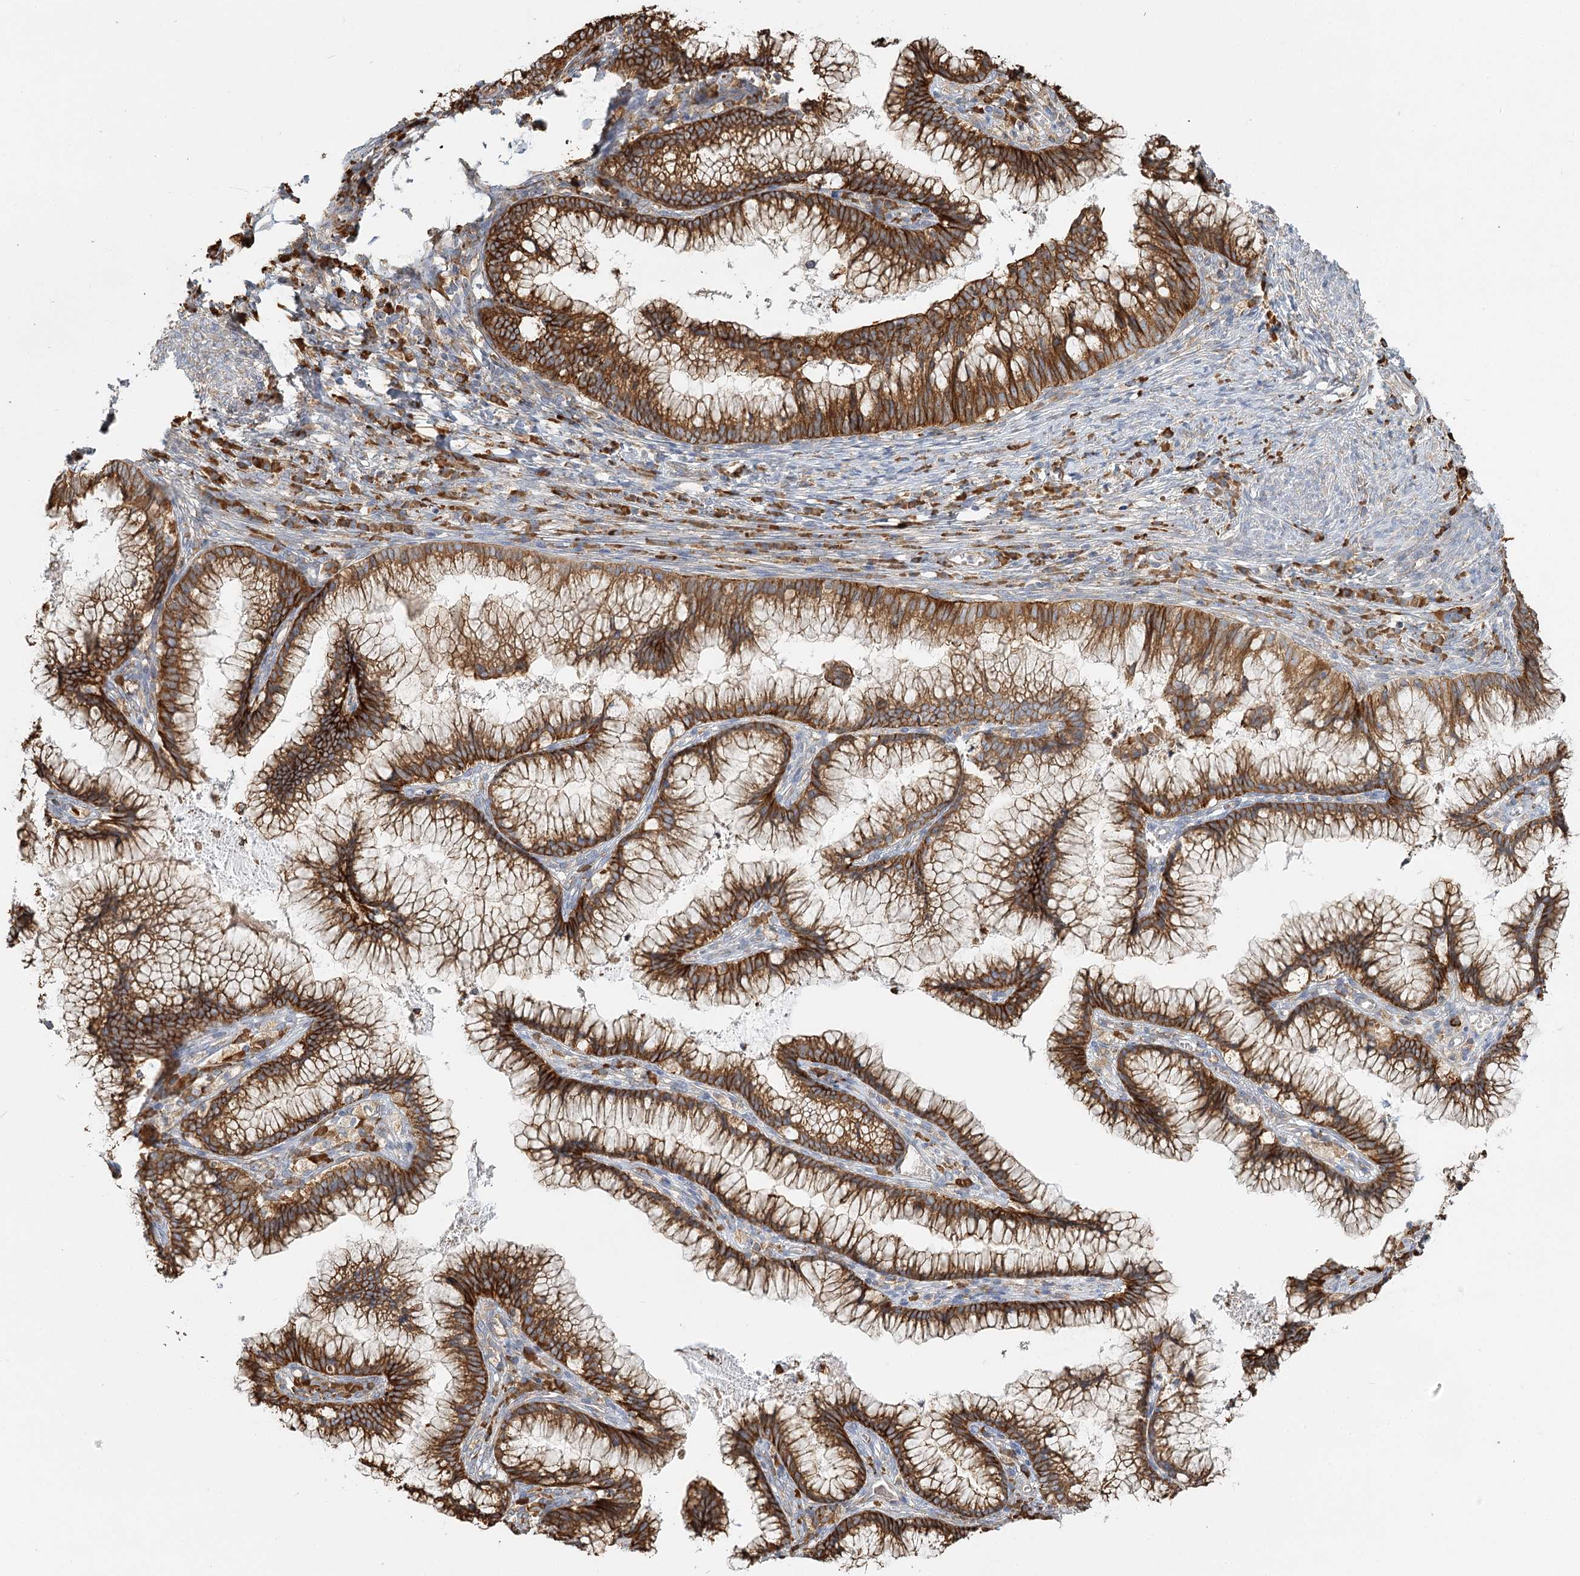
{"staining": {"intensity": "strong", "quantity": ">75%", "location": "cytoplasmic/membranous"}, "tissue": "cervical cancer", "cell_type": "Tumor cells", "image_type": "cancer", "snomed": [{"axis": "morphology", "description": "Adenocarcinoma, NOS"}, {"axis": "topography", "description": "Cervix"}], "caption": "A high-resolution image shows immunohistochemistry staining of adenocarcinoma (cervical), which displays strong cytoplasmic/membranous positivity in about >75% of tumor cells.", "gene": "TAS1R1", "patient": {"sex": "female", "age": 36}}